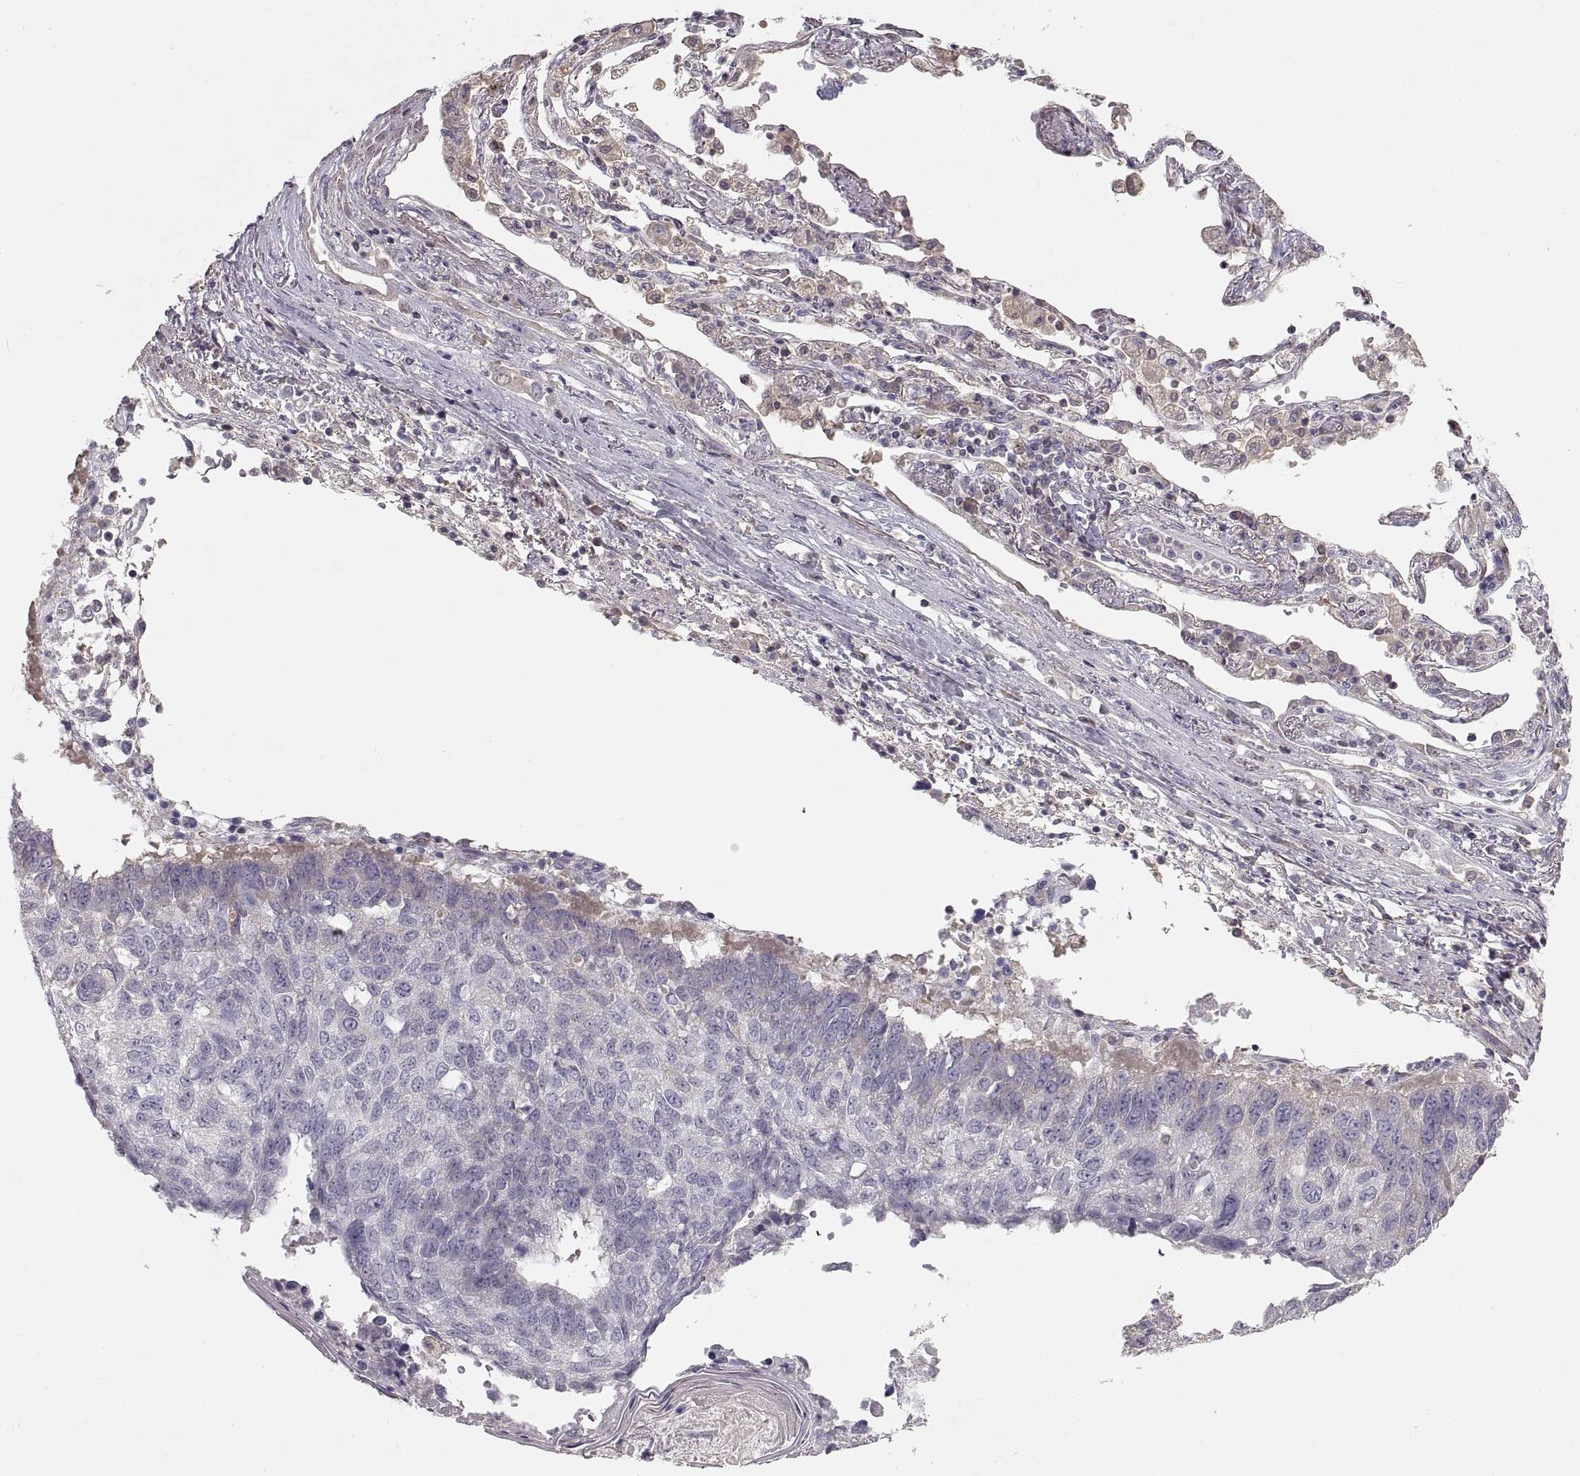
{"staining": {"intensity": "negative", "quantity": "none", "location": "none"}, "tissue": "lung cancer", "cell_type": "Tumor cells", "image_type": "cancer", "snomed": [{"axis": "morphology", "description": "Squamous cell carcinoma, NOS"}, {"axis": "topography", "description": "Lung"}], "caption": "Tumor cells are negative for brown protein staining in squamous cell carcinoma (lung).", "gene": "ADAM11", "patient": {"sex": "male", "age": 73}}